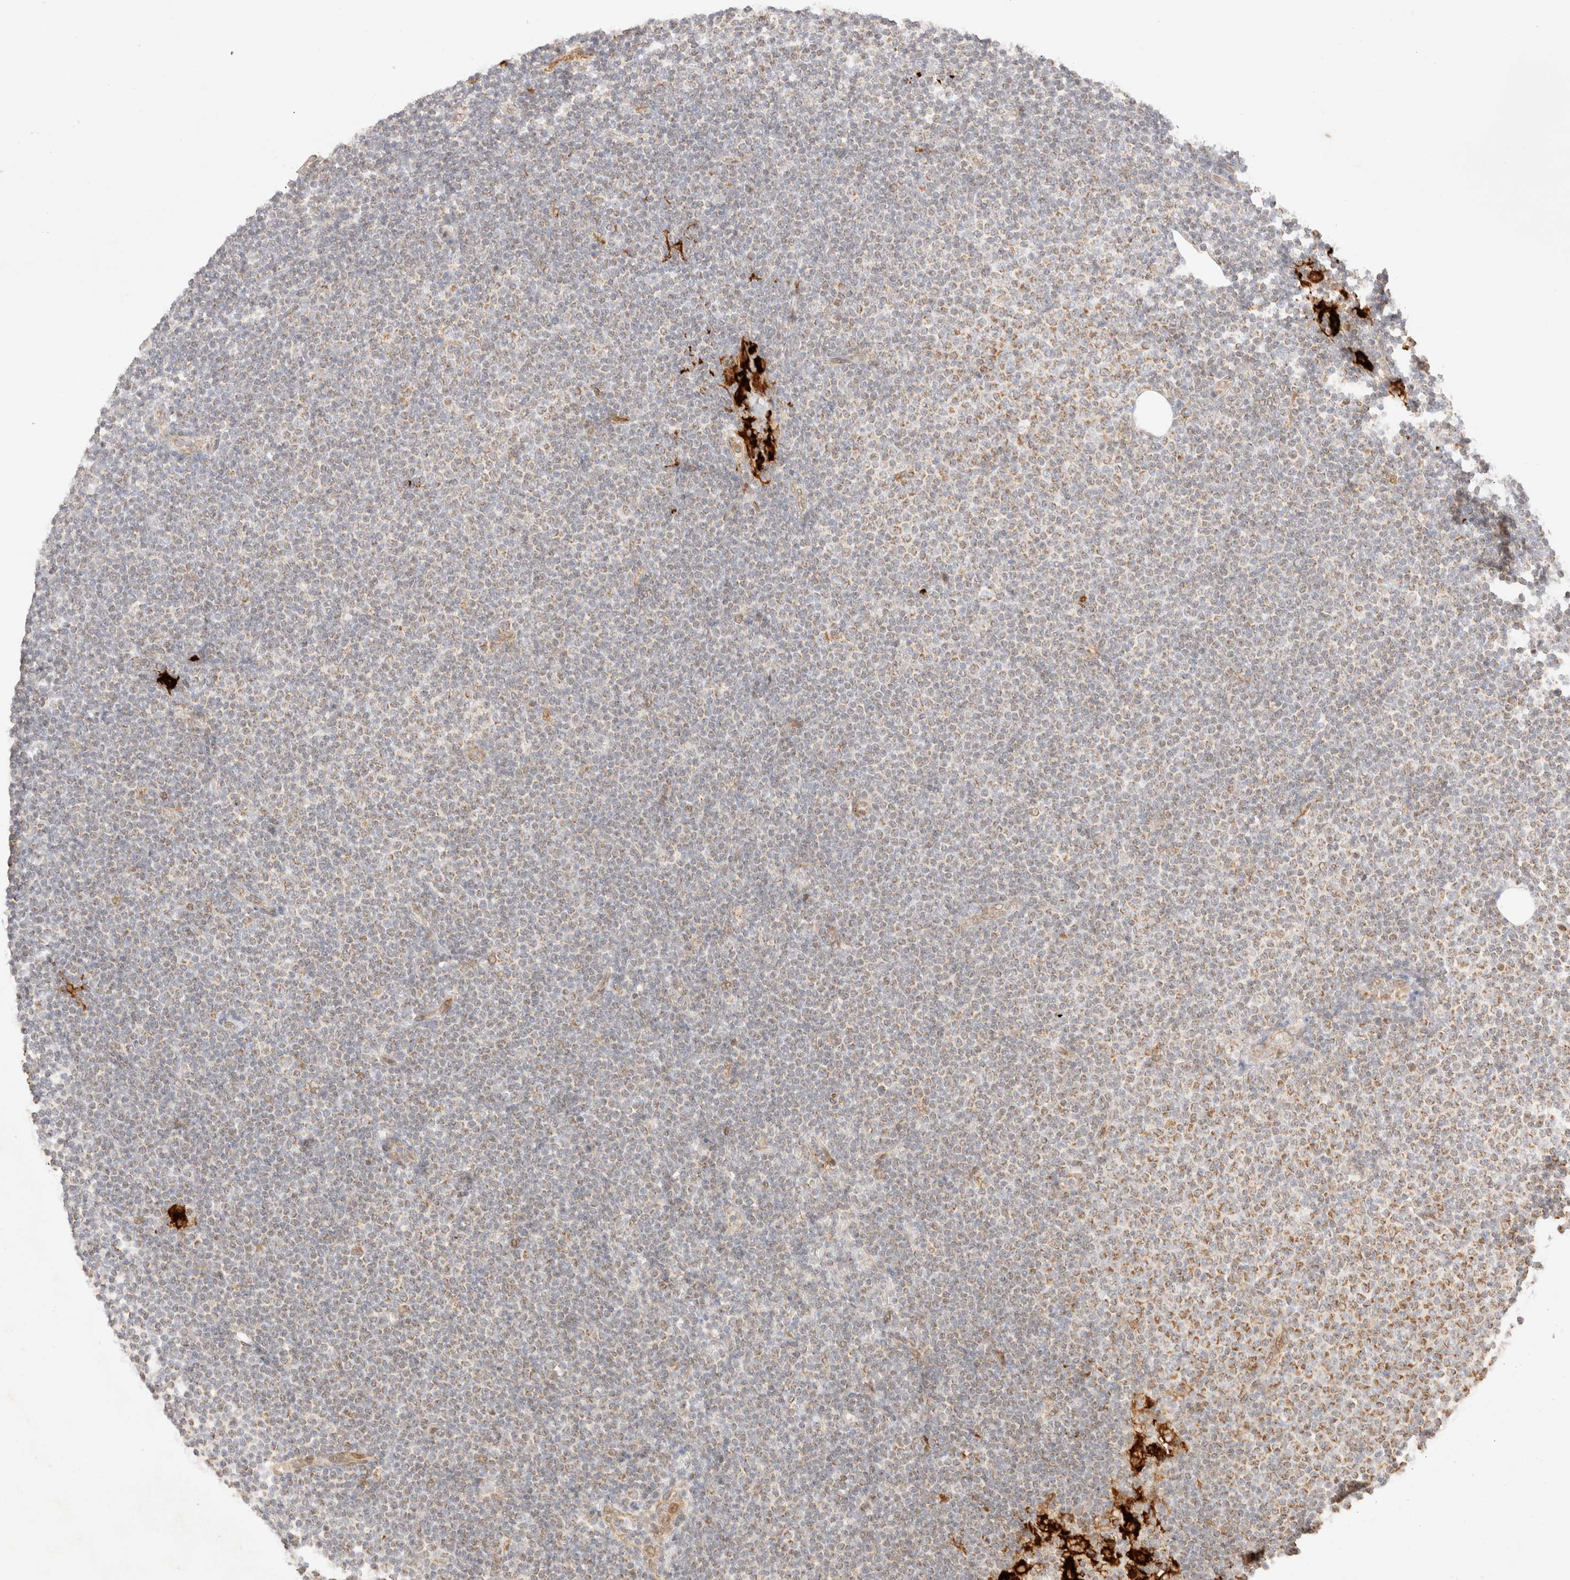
{"staining": {"intensity": "moderate", "quantity": "<25%", "location": "cytoplasmic/membranous"}, "tissue": "lymphoma", "cell_type": "Tumor cells", "image_type": "cancer", "snomed": [{"axis": "morphology", "description": "Malignant lymphoma, non-Hodgkin's type, Low grade"}, {"axis": "topography", "description": "Lymph node"}], "caption": "An image of malignant lymphoma, non-Hodgkin's type (low-grade) stained for a protein displays moderate cytoplasmic/membranous brown staining in tumor cells.", "gene": "TACO1", "patient": {"sex": "female", "age": 53}}